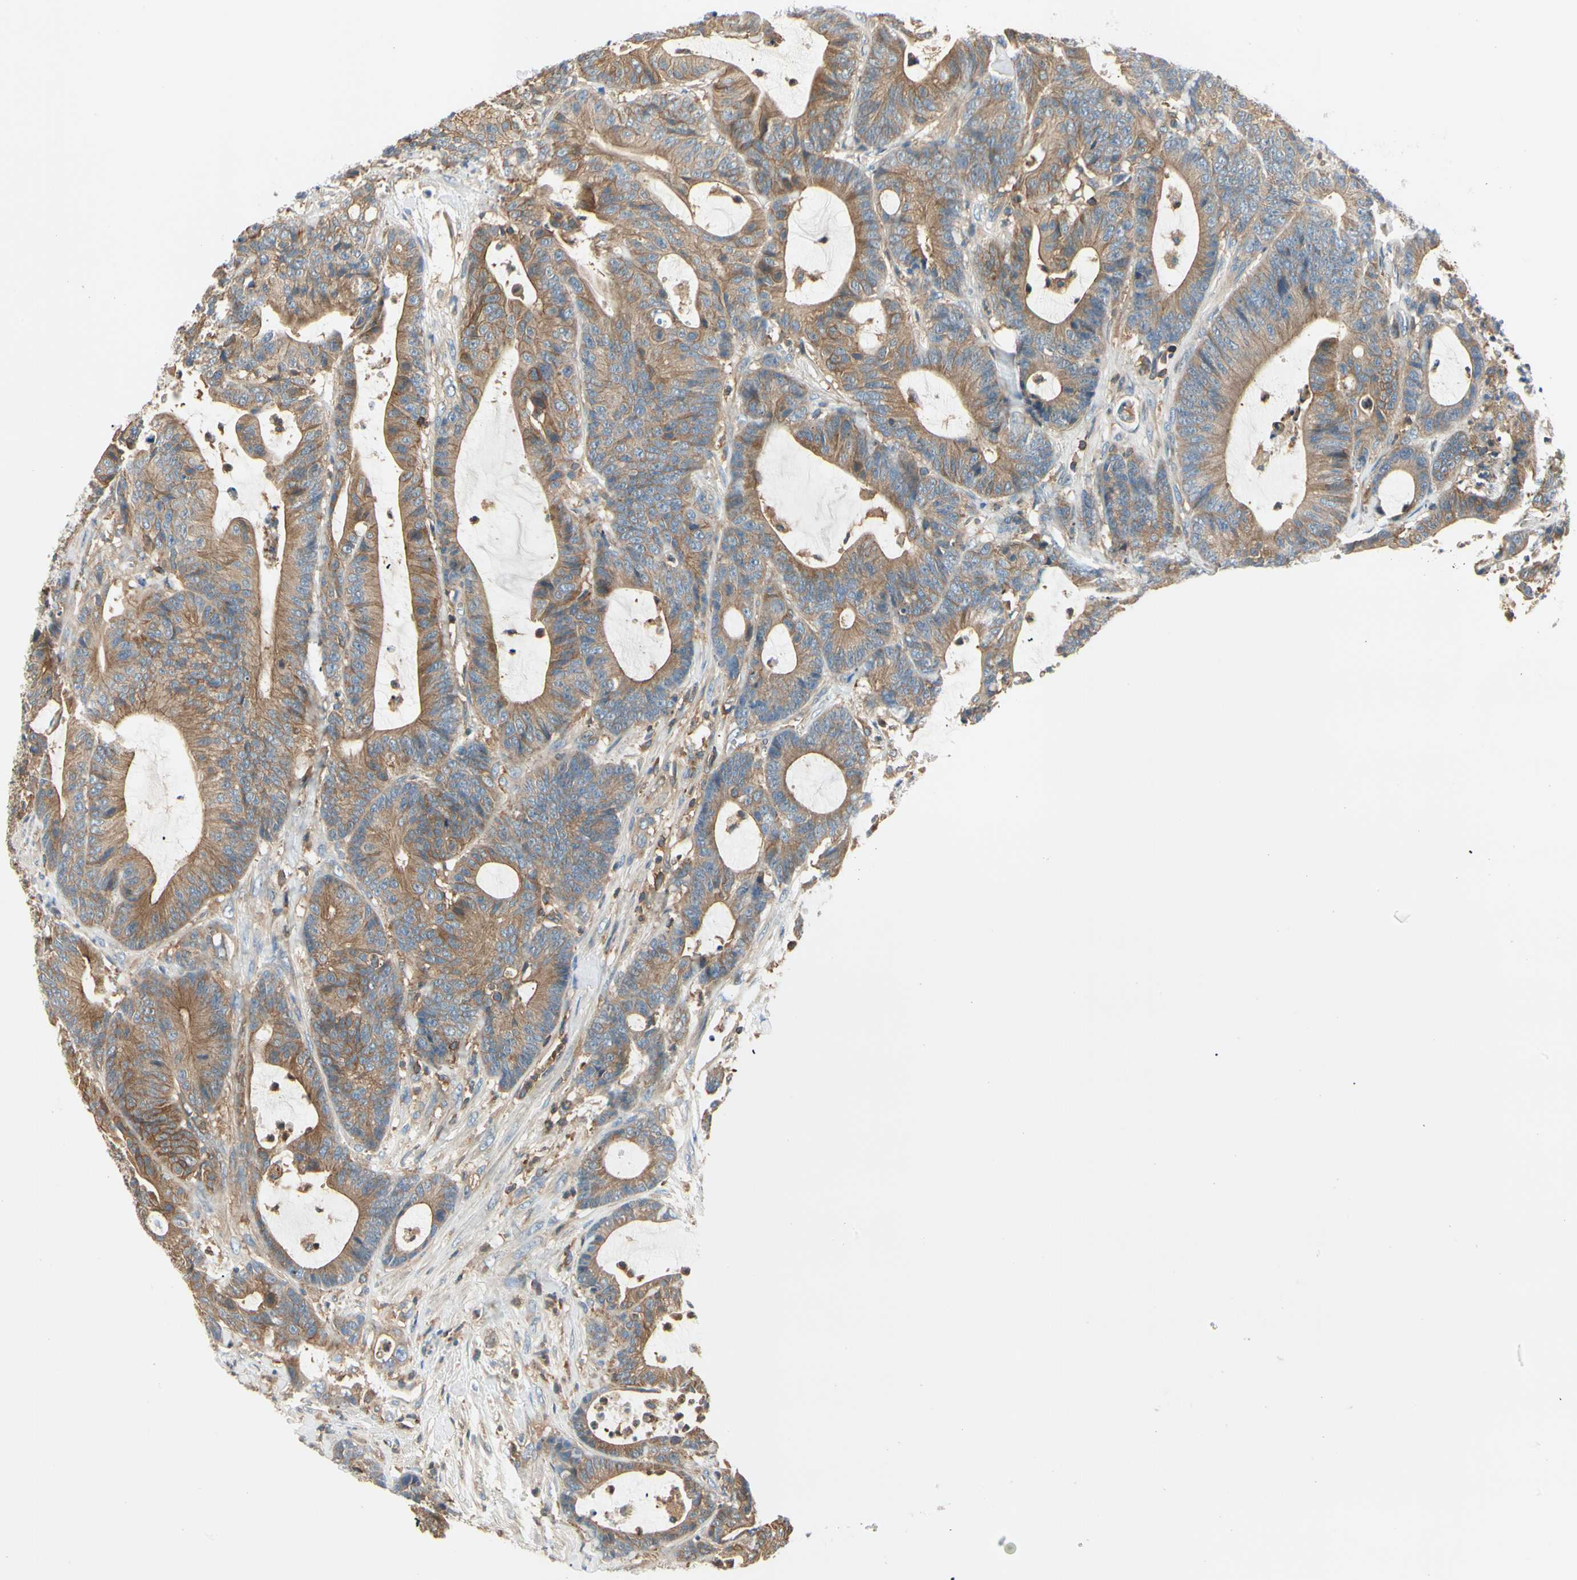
{"staining": {"intensity": "moderate", "quantity": ">75%", "location": "cytoplasmic/membranous"}, "tissue": "colorectal cancer", "cell_type": "Tumor cells", "image_type": "cancer", "snomed": [{"axis": "morphology", "description": "Adenocarcinoma, NOS"}, {"axis": "topography", "description": "Colon"}], "caption": "Moderate cytoplasmic/membranous positivity for a protein is appreciated in about >75% of tumor cells of adenocarcinoma (colorectal) using IHC.", "gene": "CAPZA2", "patient": {"sex": "female", "age": 84}}